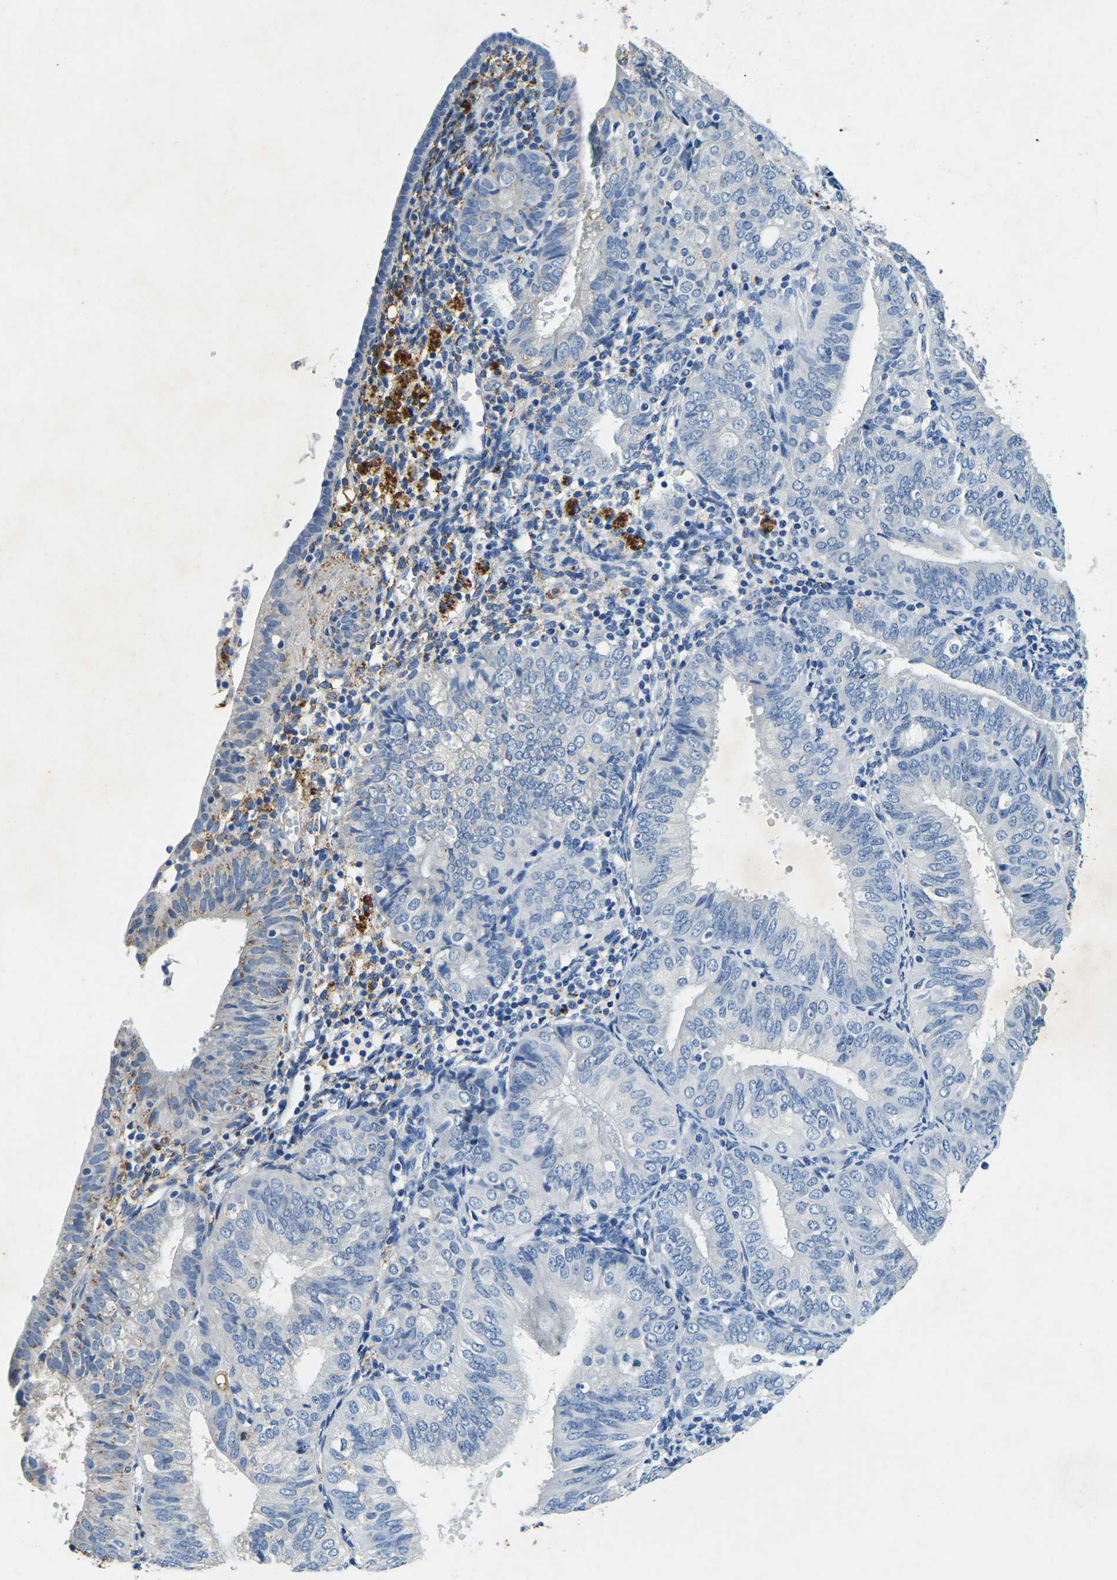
{"staining": {"intensity": "negative", "quantity": "none", "location": "none"}, "tissue": "endometrial cancer", "cell_type": "Tumor cells", "image_type": "cancer", "snomed": [{"axis": "morphology", "description": "Adenocarcinoma, NOS"}, {"axis": "topography", "description": "Endometrium"}], "caption": "Endometrial cancer was stained to show a protein in brown. There is no significant staining in tumor cells.", "gene": "UBN2", "patient": {"sex": "female", "age": 58}}